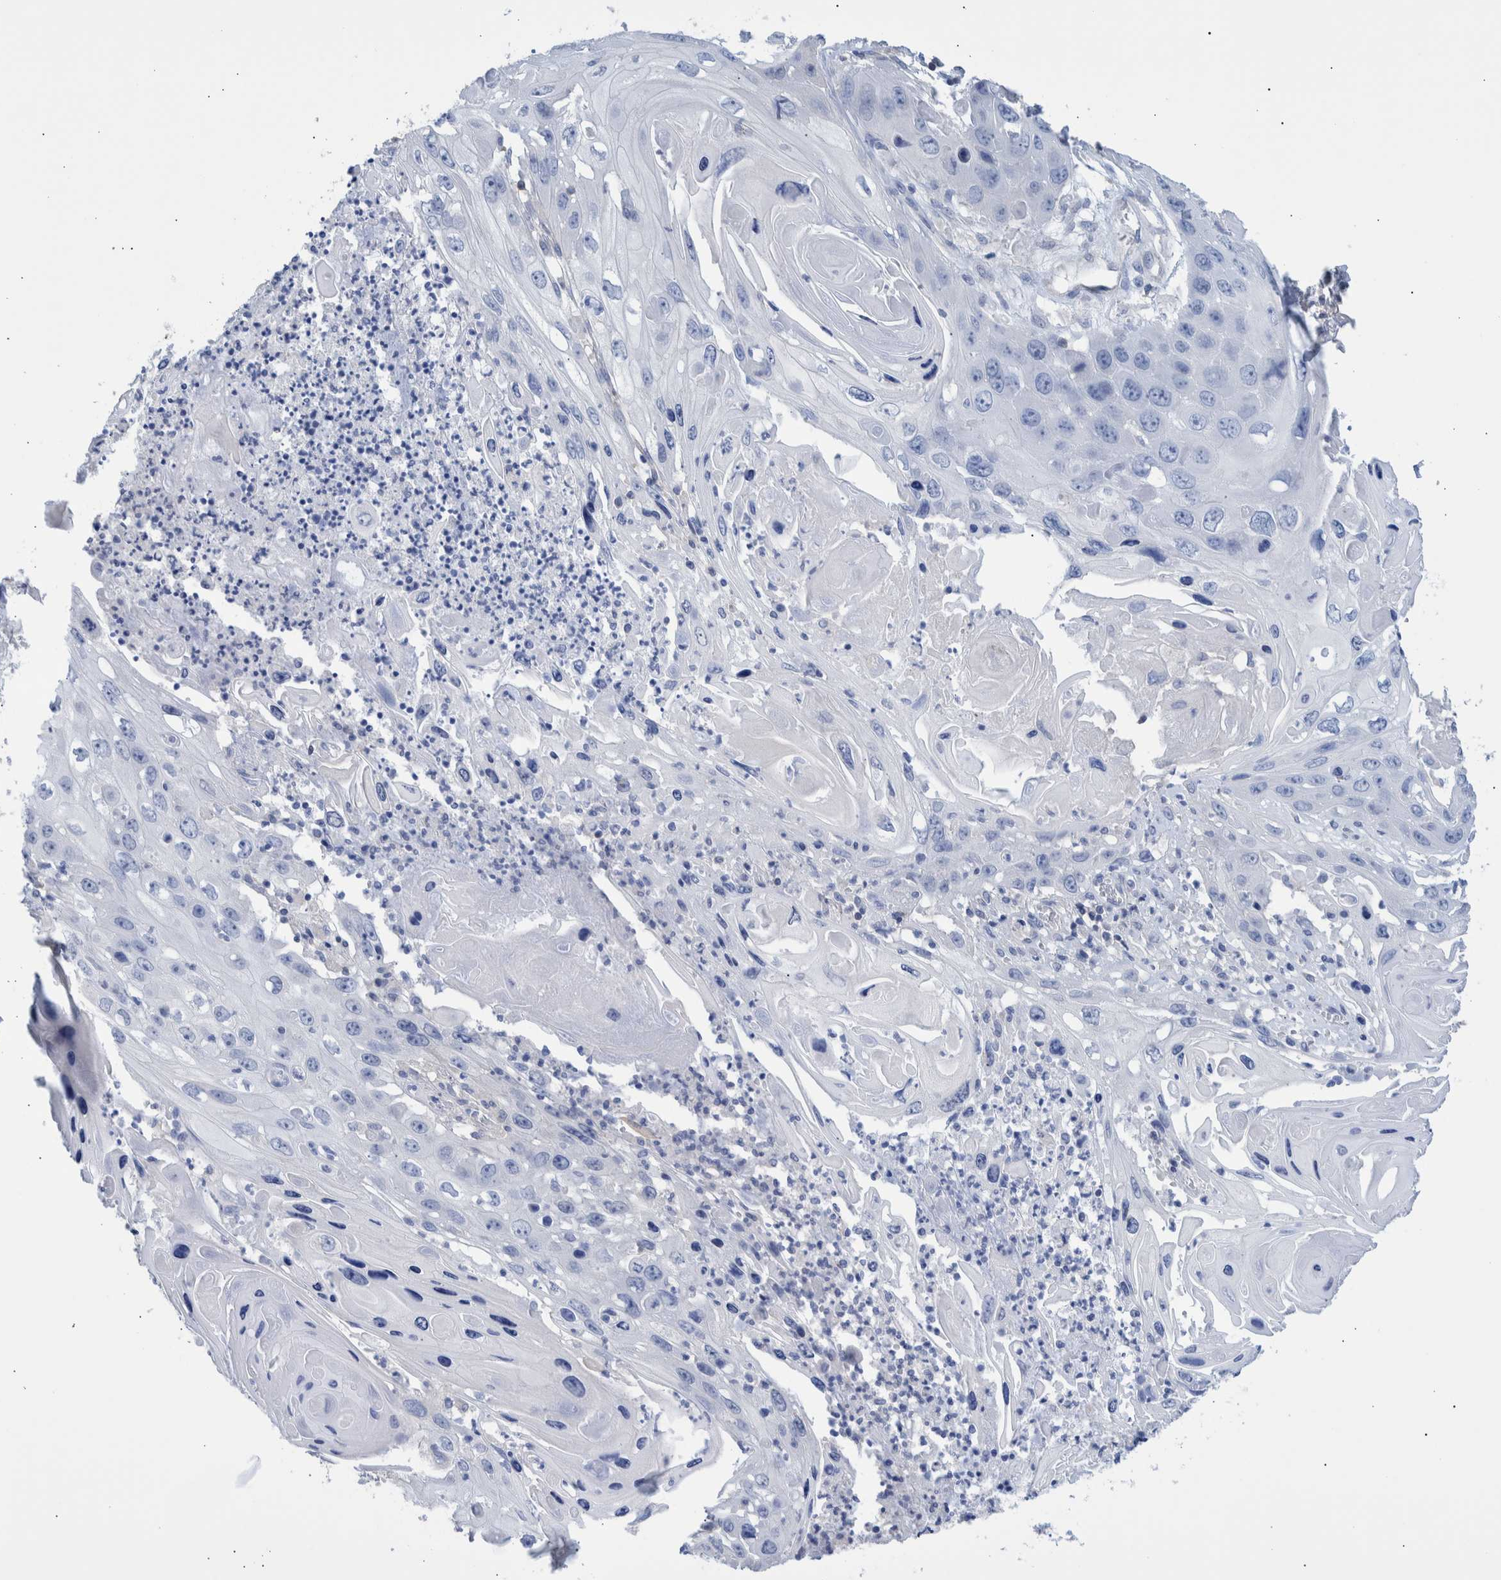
{"staining": {"intensity": "negative", "quantity": "none", "location": "none"}, "tissue": "skin cancer", "cell_type": "Tumor cells", "image_type": "cancer", "snomed": [{"axis": "morphology", "description": "Squamous cell carcinoma, NOS"}, {"axis": "topography", "description": "Skin"}], "caption": "An immunohistochemistry (IHC) micrograph of skin cancer is shown. There is no staining in tumor cells of skin cancer. (Brightfield microscopy of DAB (3,3'-diaminobenzidine) immunohistochemistry at high magnification).", "gene": "PPP3CC", "patient": {"sex": "male", "age": 55}}